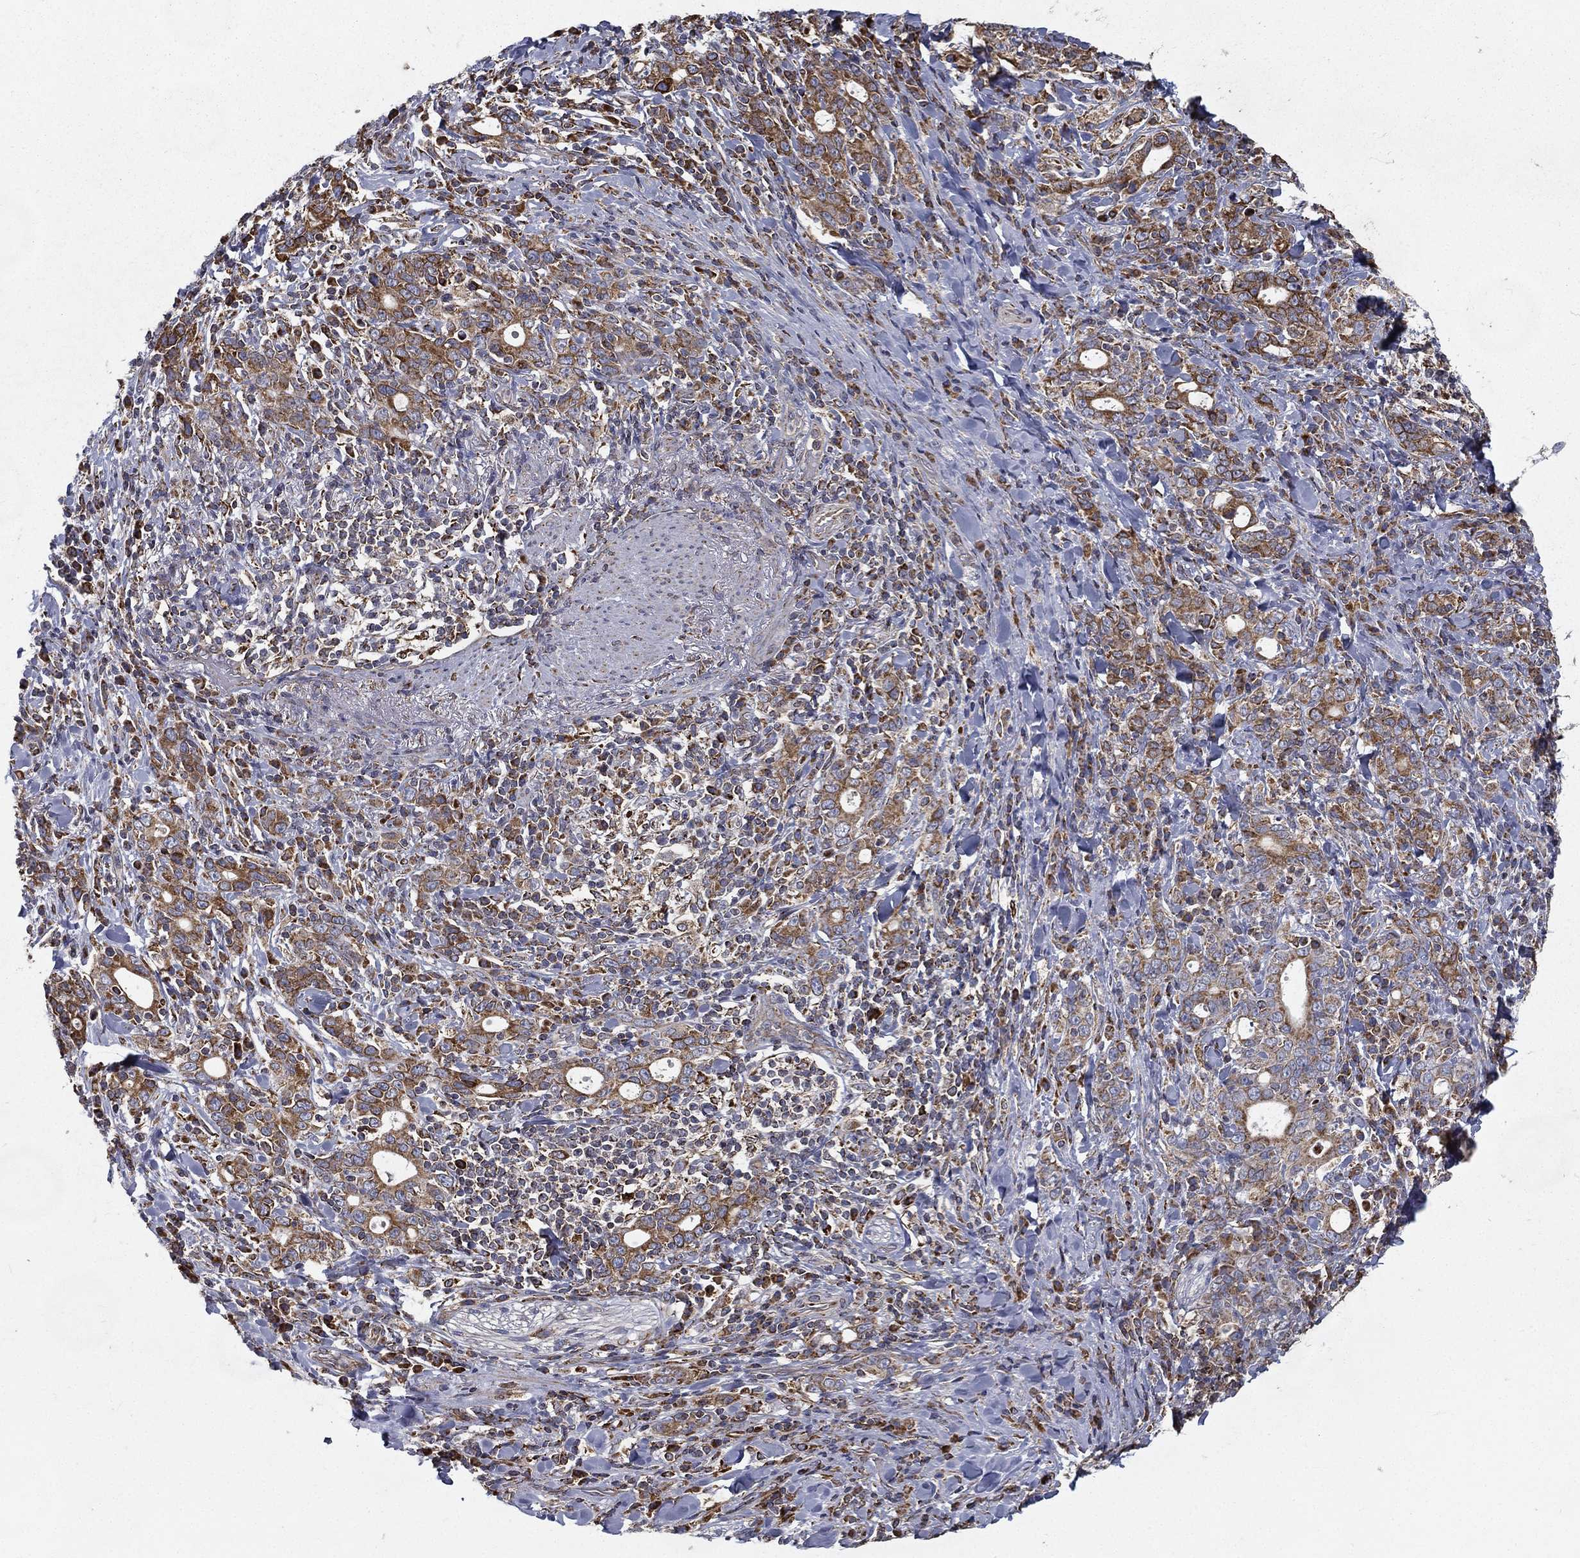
{"staining": {"intensity": "moderate", "quantity": "25%-75%", "location": "cytoplasmic/membranous"}, "tissue": "stomach cancer", "cell_type": "Tumor cells", "image_type": "cancer", "snomed": [{"axis": "morphology", "description": "Adenocarcinoma, NOS"}, {"axis": "topography", "description": "Stomach"}], "caption": "The histopathology image displays a brown stain indicating the presence of a protein in the cytoplasmic/membranous of tumor cells in stomach cancer.", "gene": "MT-CYB", "patient": {"sex": "male", "age": 79}}